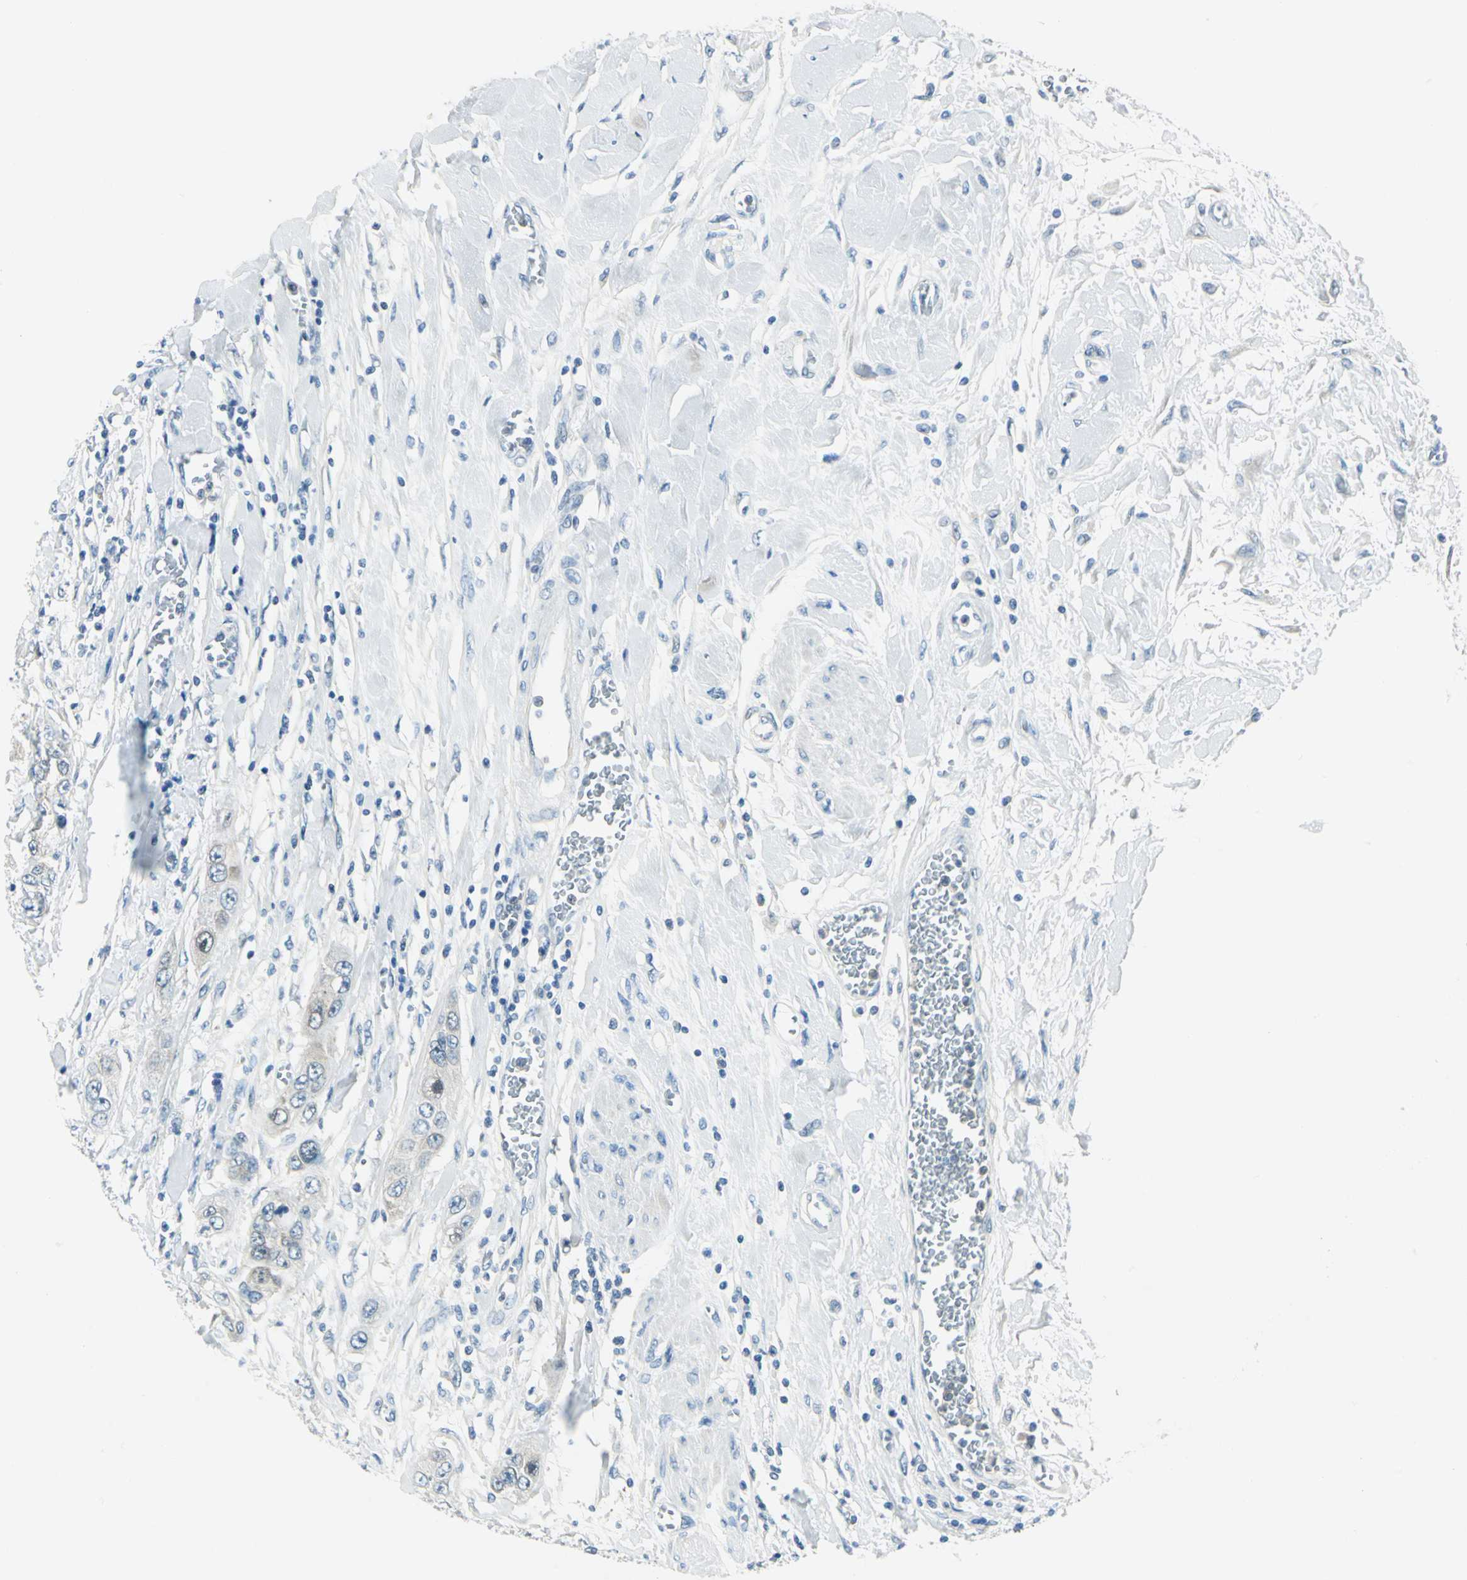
{"staining": {"intensity": "weak", "quantity": "<25%", "location": "cytoplasmic/membranous"}, "tissue": "pancreatic cancer", "cell_type": "Tumor cells", "image_type": "cancer", "snomed": [{"axis": "morphology", "description": "Adenocarcinoma, NOS"}, {"axis": "topography", "description": "Pancreas"}], "caption": "Pancreatic adenocarcinoma stained for a protein using immunohistochemistry demonstrates no staining tumor cells.", "gene": "ALDOA", "patient": {"sex": "female", "age": 70}}